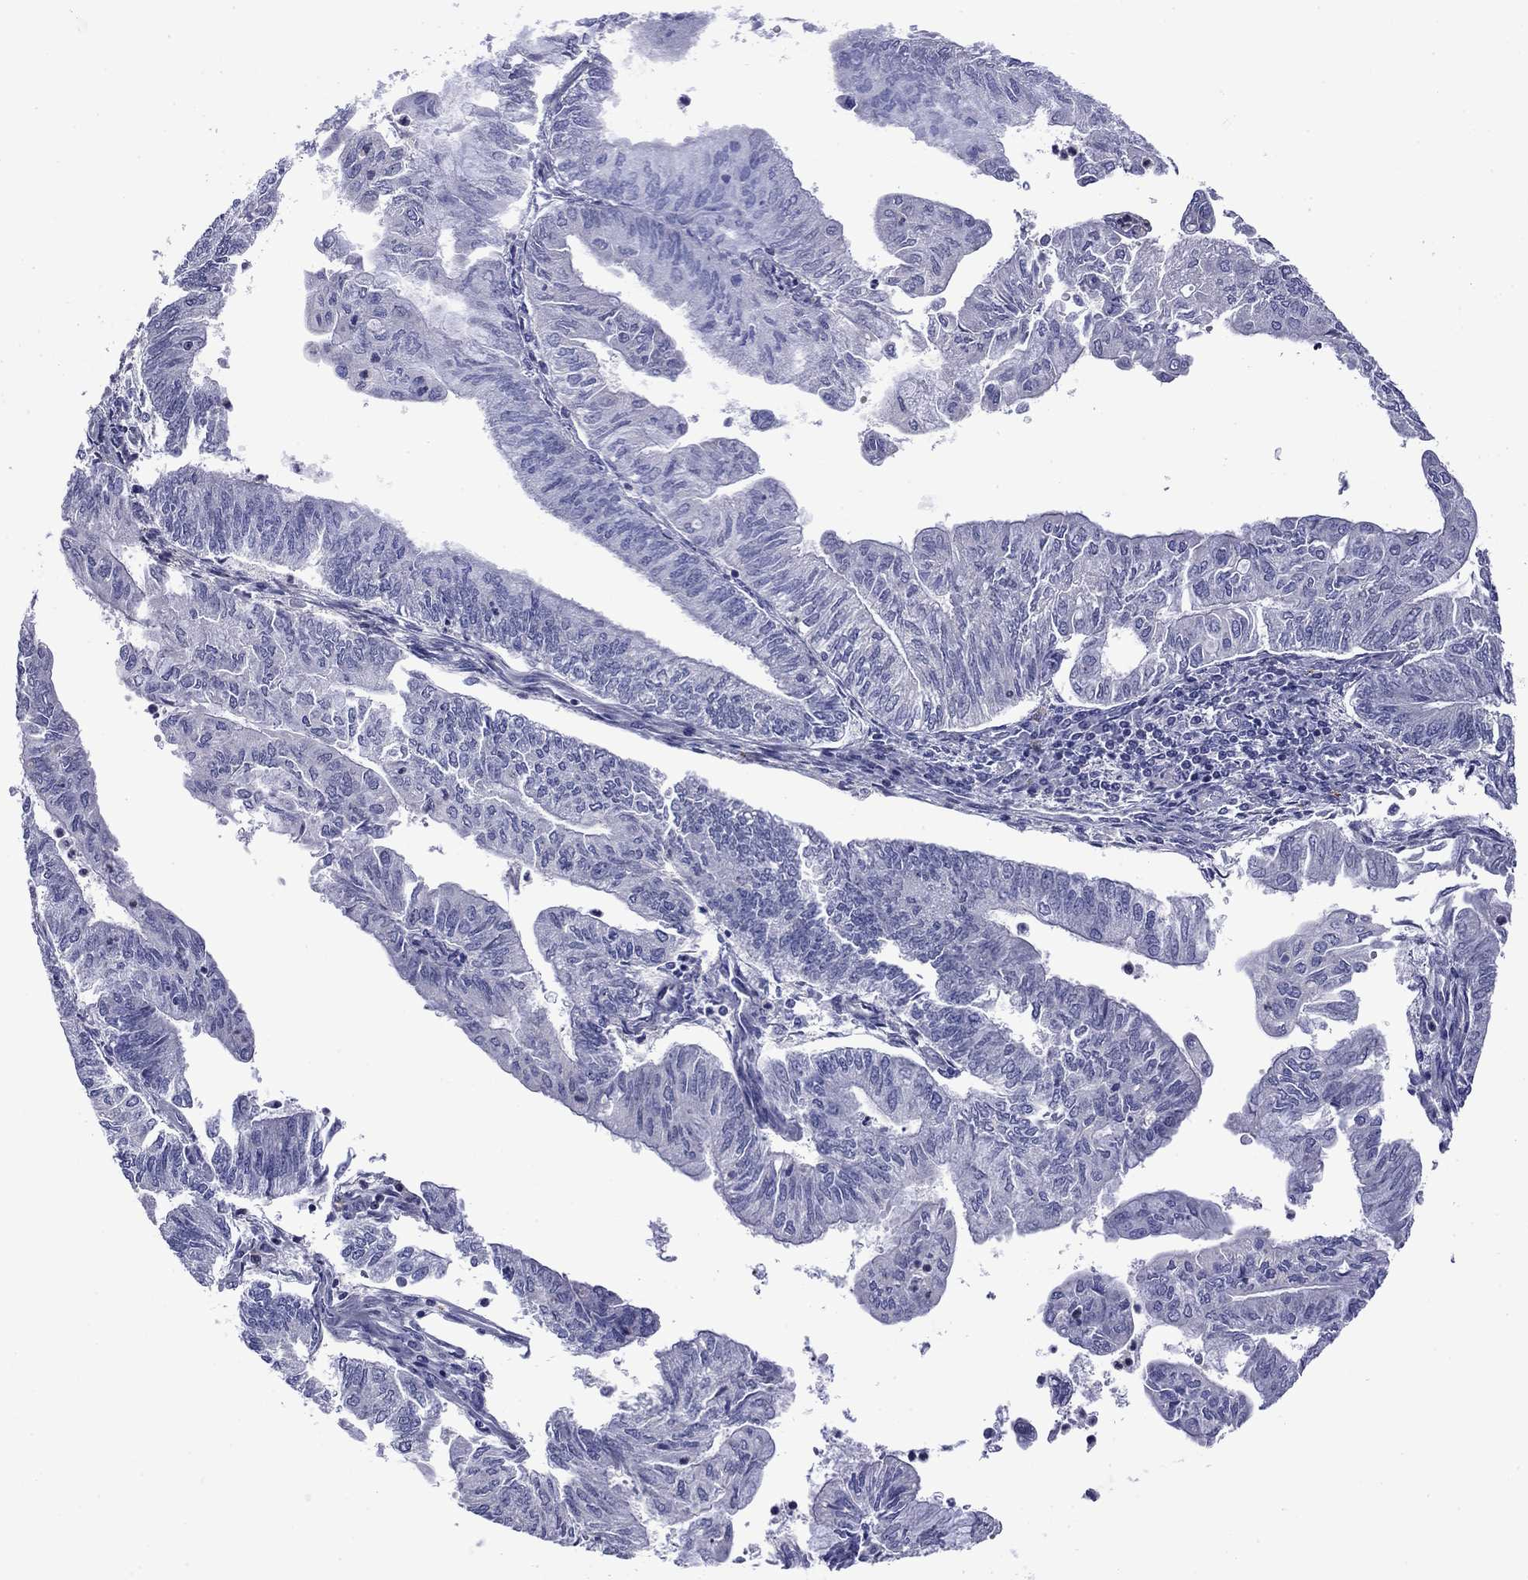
{"staining": {"intensity": "negative", "quantity": "none", "location": "none"}, "tissue": "endometrial cancer", "cell_type": "Tumor cells", "image_type": "cancer", "snomed": [{"axis": "morphology", "description": "Adenocarcinoma, NOS"}, {"axis": "topography", "description": "Endometrium"}], "caption": "High magnification brightfield microscopy of endometrial cancer (adenocarcinoma) stained with DAB (brown) and counterstained with hematoxylin (blue): tumor cells show no significant staining.", "gene": "APOA2", "patient": {"sex": "female", "age": 59}}